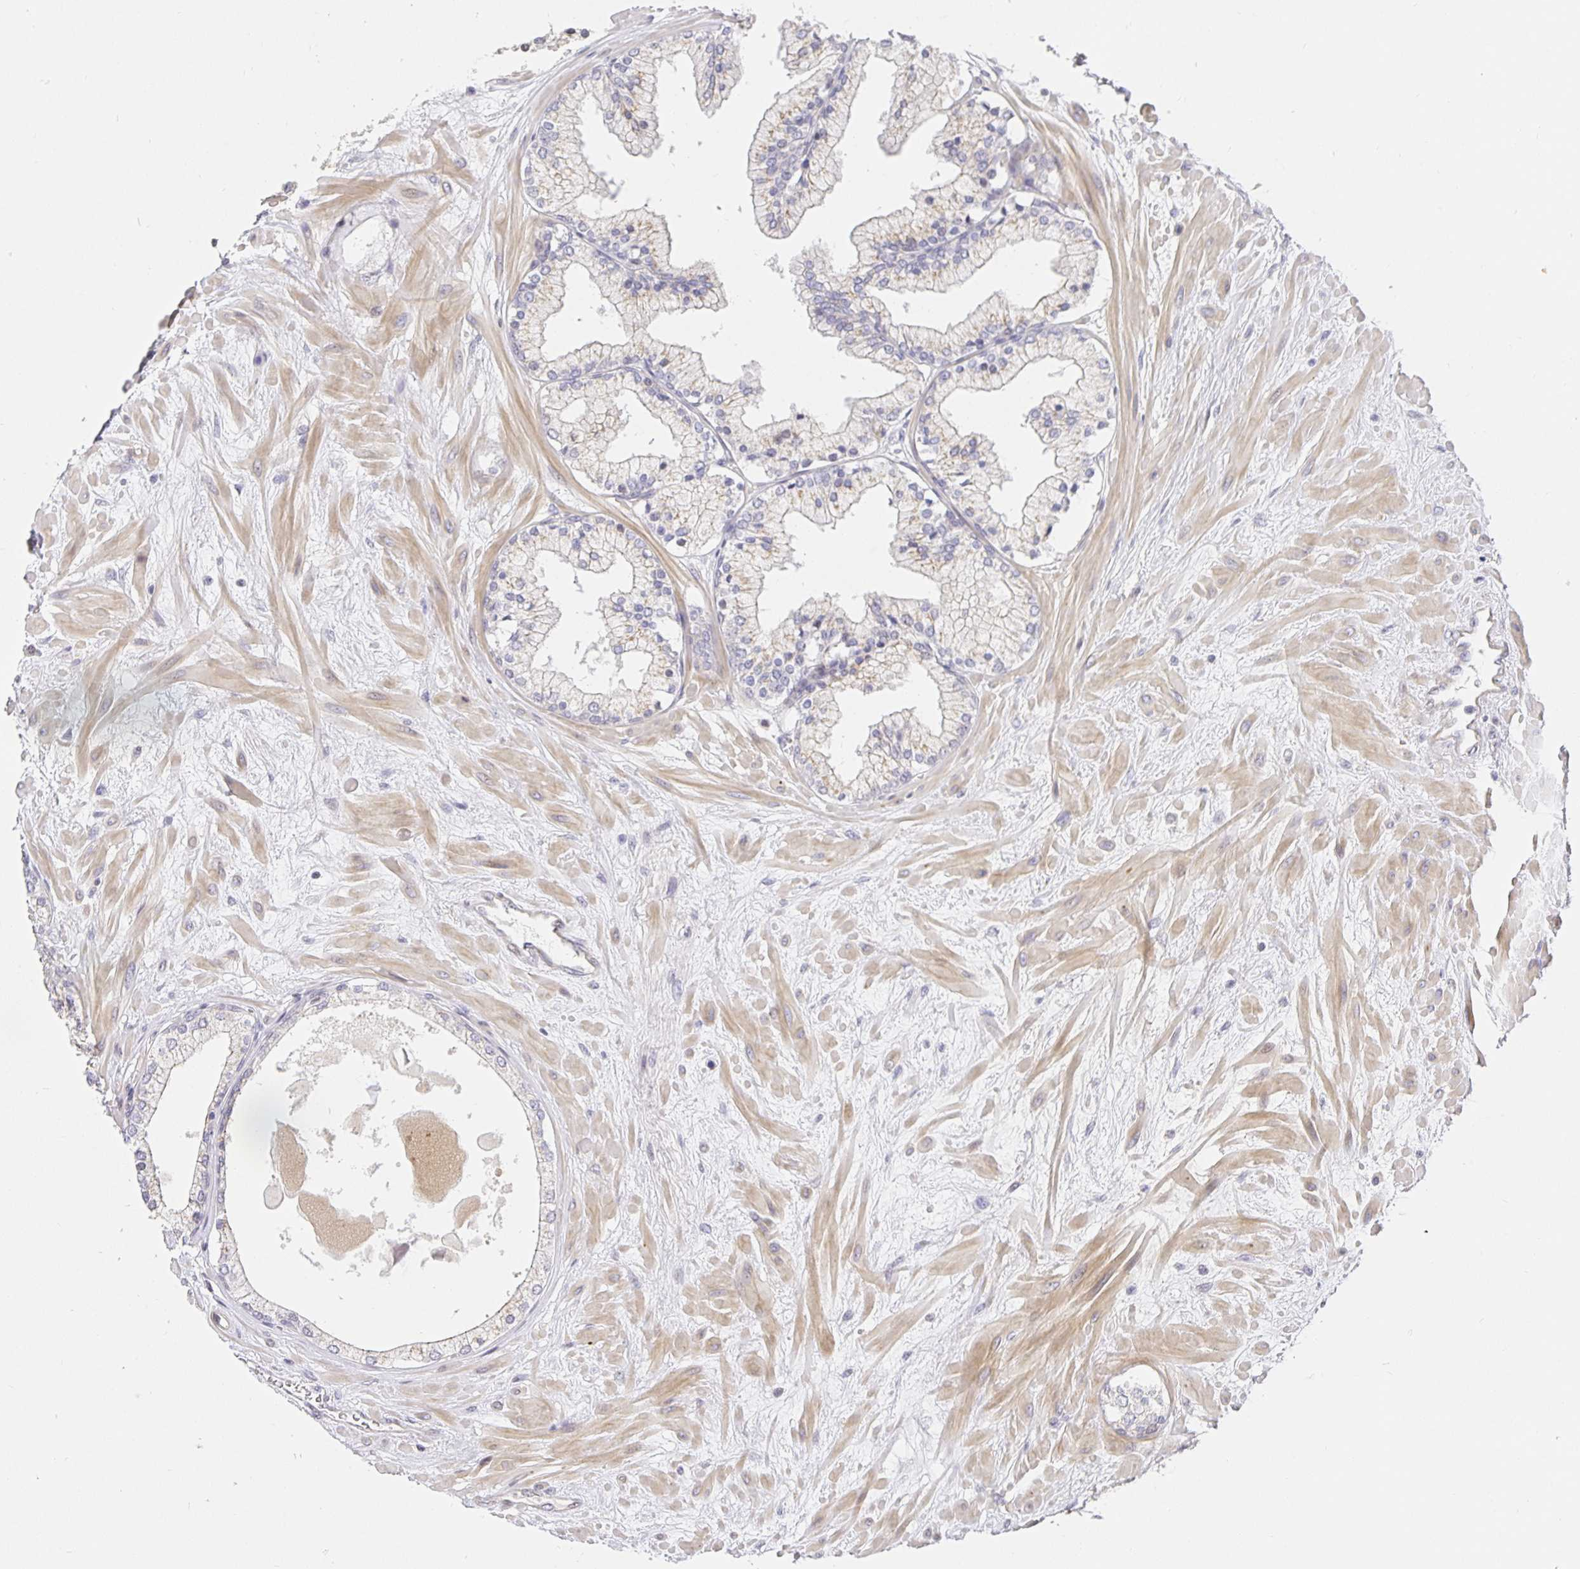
{"staining": {"intensity": "weak", "quantity": "25%-75%", "location": "cytoplasmic/membranous"}, "tissue": "prostate", "cell_type": "Glandular cells", "image_type": "normal", "snomed": [{"axis": "morphology", "description": "Normal tissue, NOS"}, {"axis": "topography", "description": "Prostate"}, {"axis": "topography", "description": "Peripheral nerve tissue"}], "caption": "This photomicrograph exhibits normal prostate stained with immunohistochemistry (IHC) to label a protein in brown. The cytoplasmic/membranous of glandular cells show weak positivity for the protein. Nuclei are counter-stained blue.", "gene": "TJP3", "patient": {"sex": "male", "age": 61}}